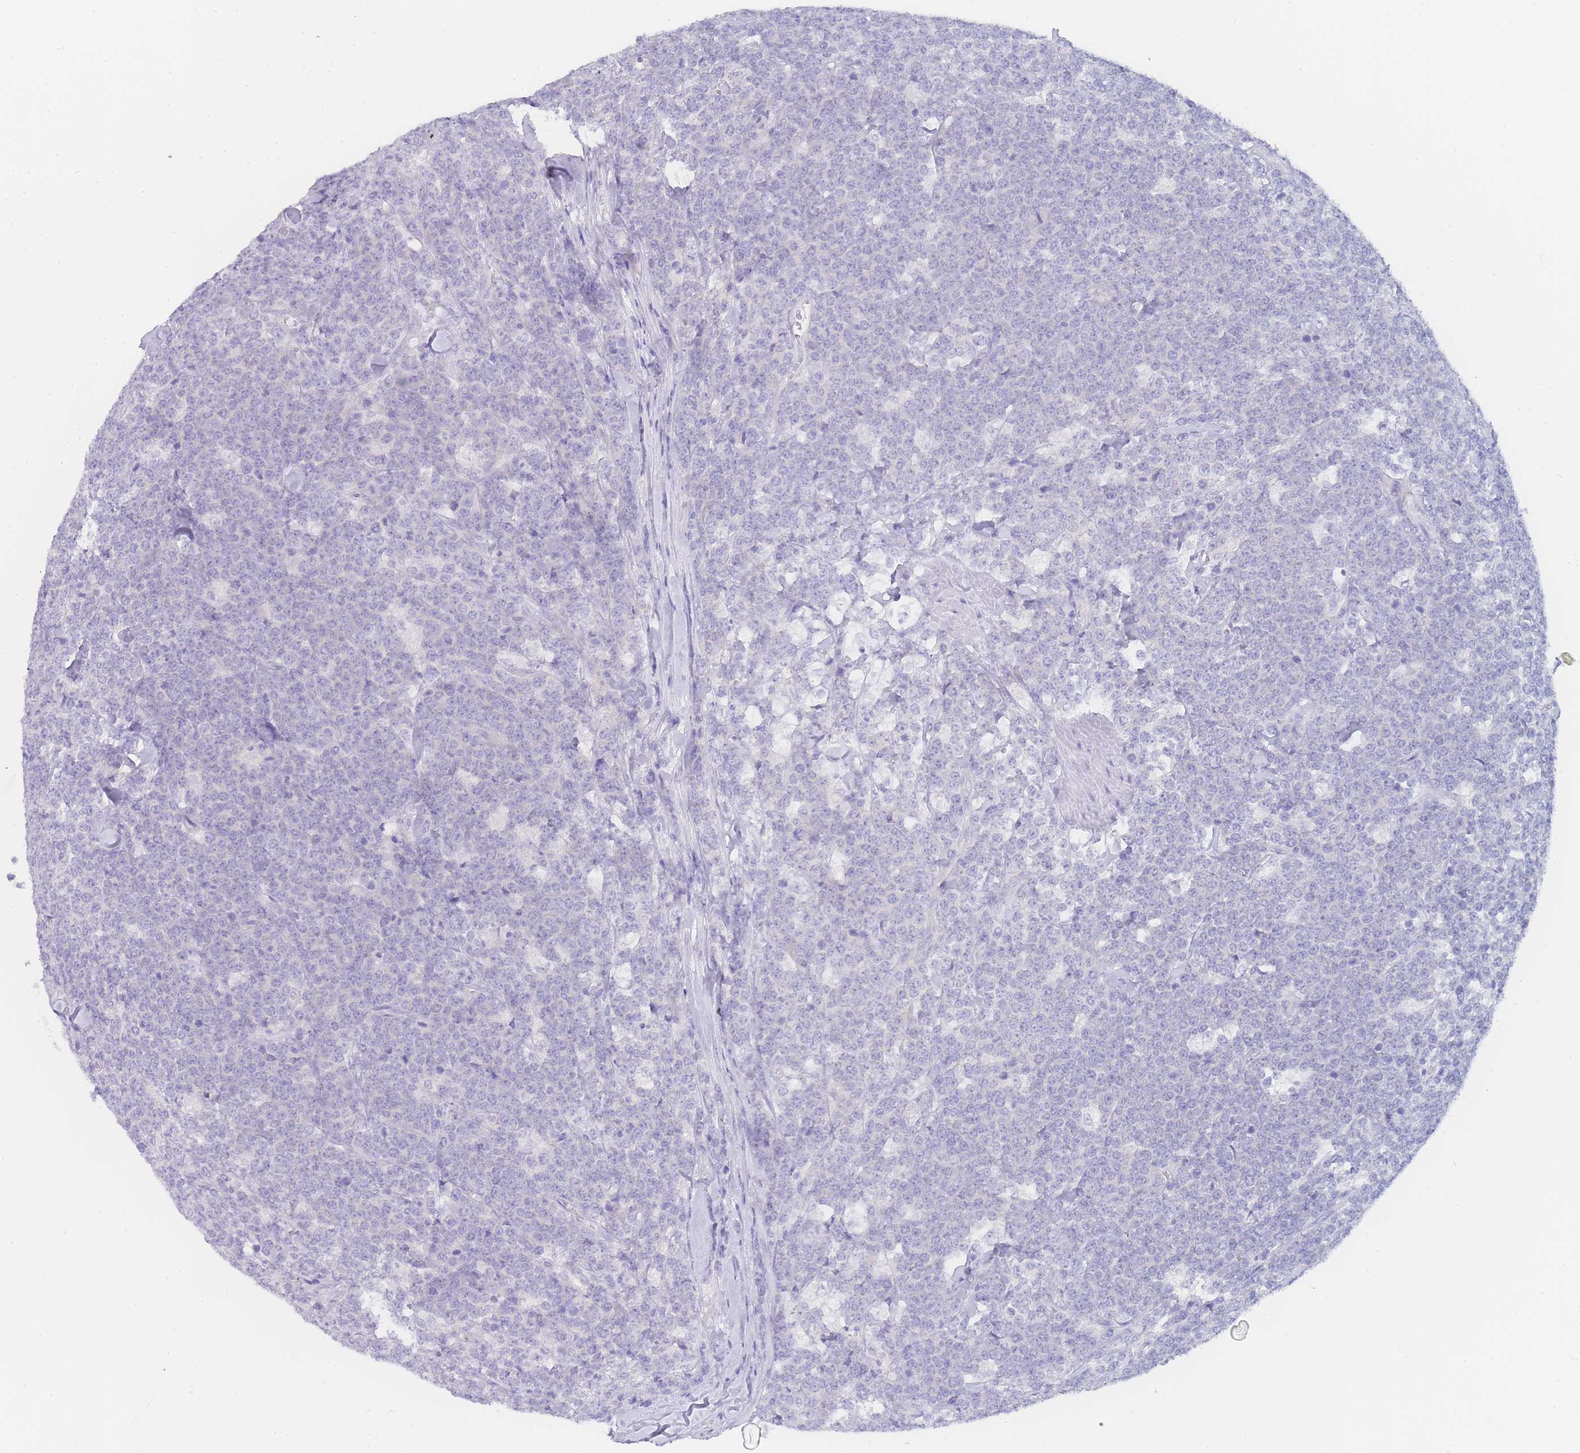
{"staining": {"intensity": "negative", "quantity": "none", "location": "none"}, "tissue": "lymphoma", "cell_type": "Tumor cells", "image_type": "cancer", "snomed": [{"axis": "morphology", "description": "Malignant lymphoma, non-Hodgkin's type, High grade"}, {"axis": "topography", "description": "Small intestine"}, {"axis": "topography", "description": "Colon"}], "caption": "Immunohistochemistry histopathology image of human lymphoma stained for a protein (brown), which demonstrates no staining in tumor cells.", "gene": "LZTFL1", "patient": {"sex": "male", "age": 8}}